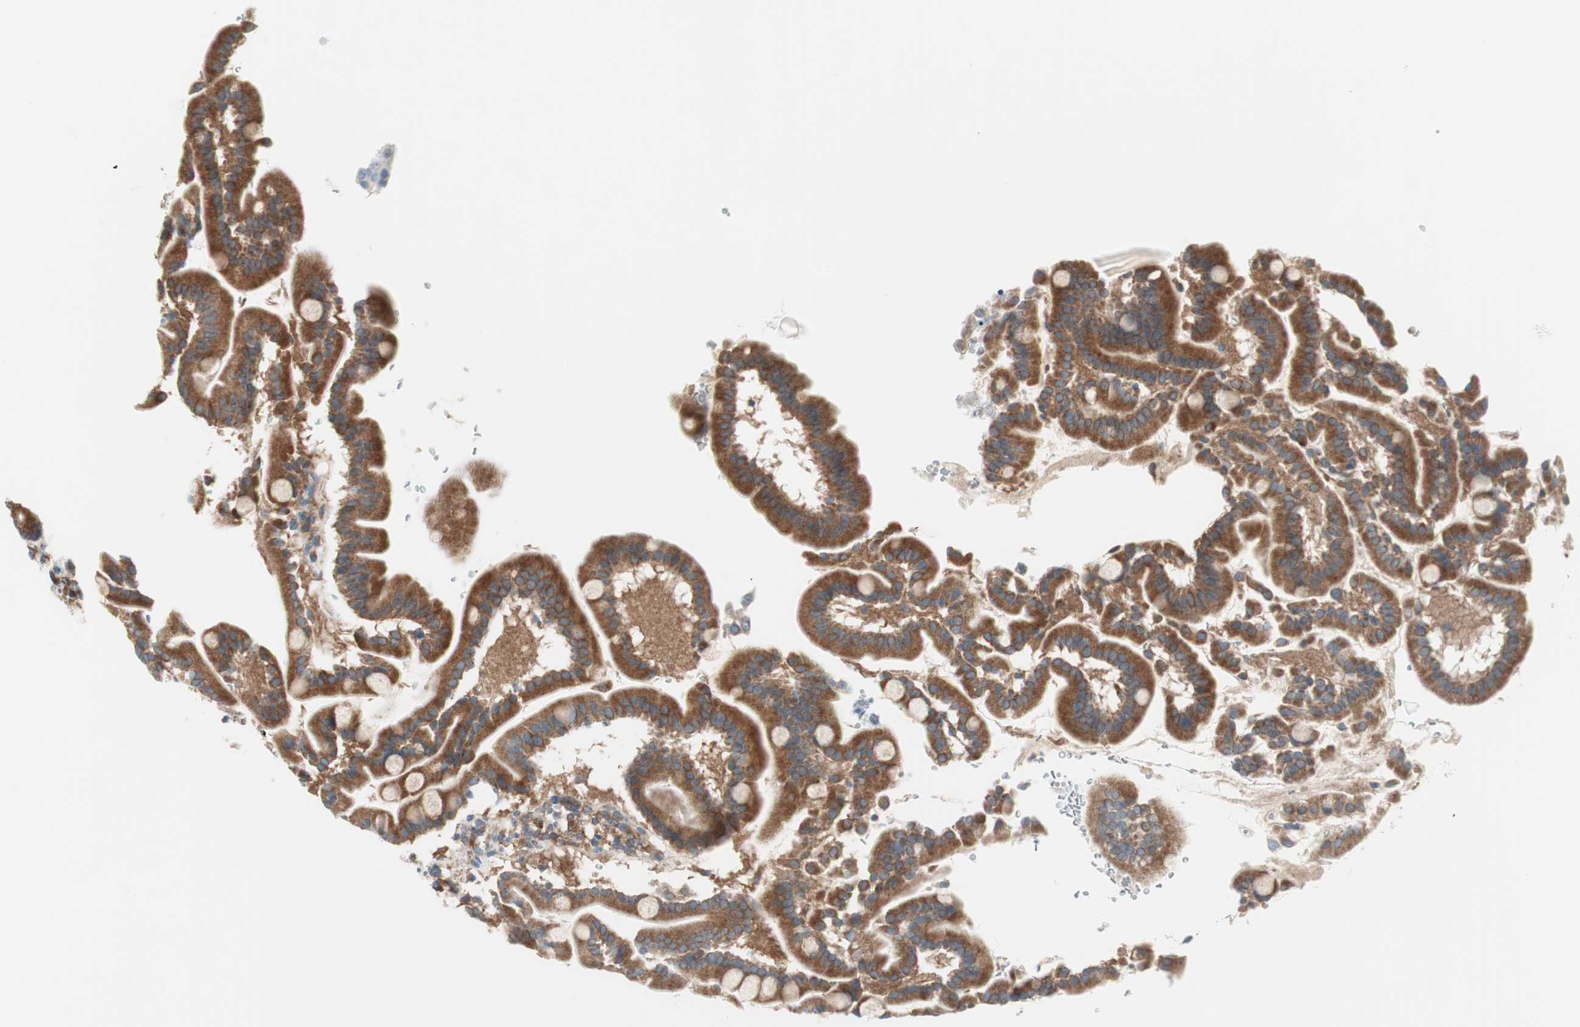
{"staining": {"intensity": "strong", "quantity": ">75%", "location": "cytoplasmic/membranous"}, "tissue": "duodenum", "cell_type": "Glandular cells", "image_type": "normal", "snomed": [{"axis": "morphology", "description": "Normal tissue, NOS"}, {"axis": "topography", "description": "Duodenum"}], "caption": "Glandular cells reveal high levels of strong cytoplasmic/membranous expression in approximately >75% of cells in normal duodenum.", "gene": "RAB5A", "patient": {"sex": "male", "age": 50}}